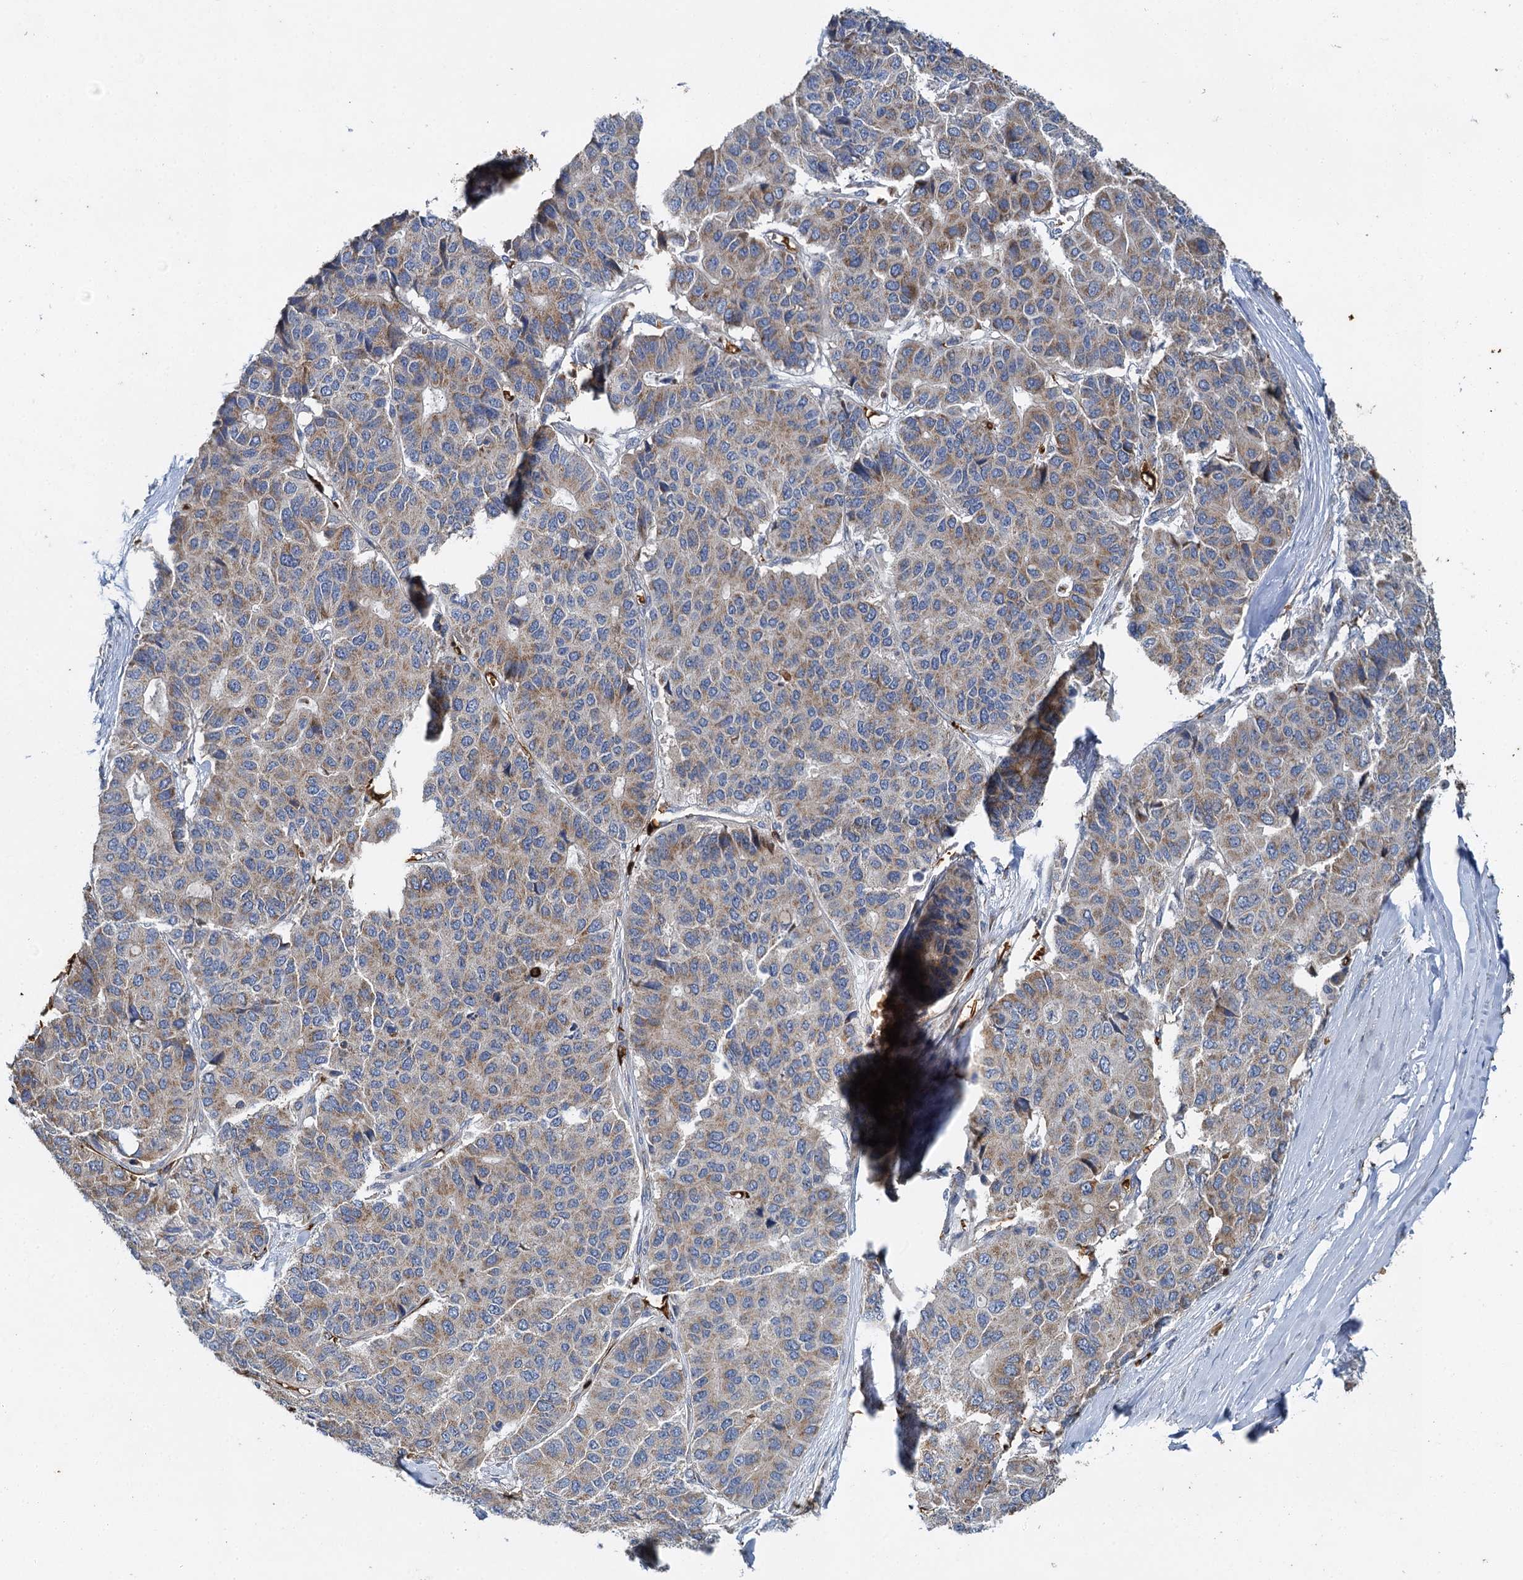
{"staining": {"intensity": "moderate", "quantity": "25%-75%", "location": "cytoplasmic/membranous"}, "tissue": "pancreatic cancer", "cell_type": "Tumor cells", "image_type": "cancer", "snomed": [{"axis": "morphology", "description": "Adenocarcinoma, NOS"}, {"axis": "topography", "description": "Pancreas"}], "caption": "A brown stain labels moderate cytoplasmic/membranous positivity of a protein in adenocarcinoma (pancreatic) tumor cells.", "gene": "BCS1L", "patient": {"sex": "male", "age": 50}}